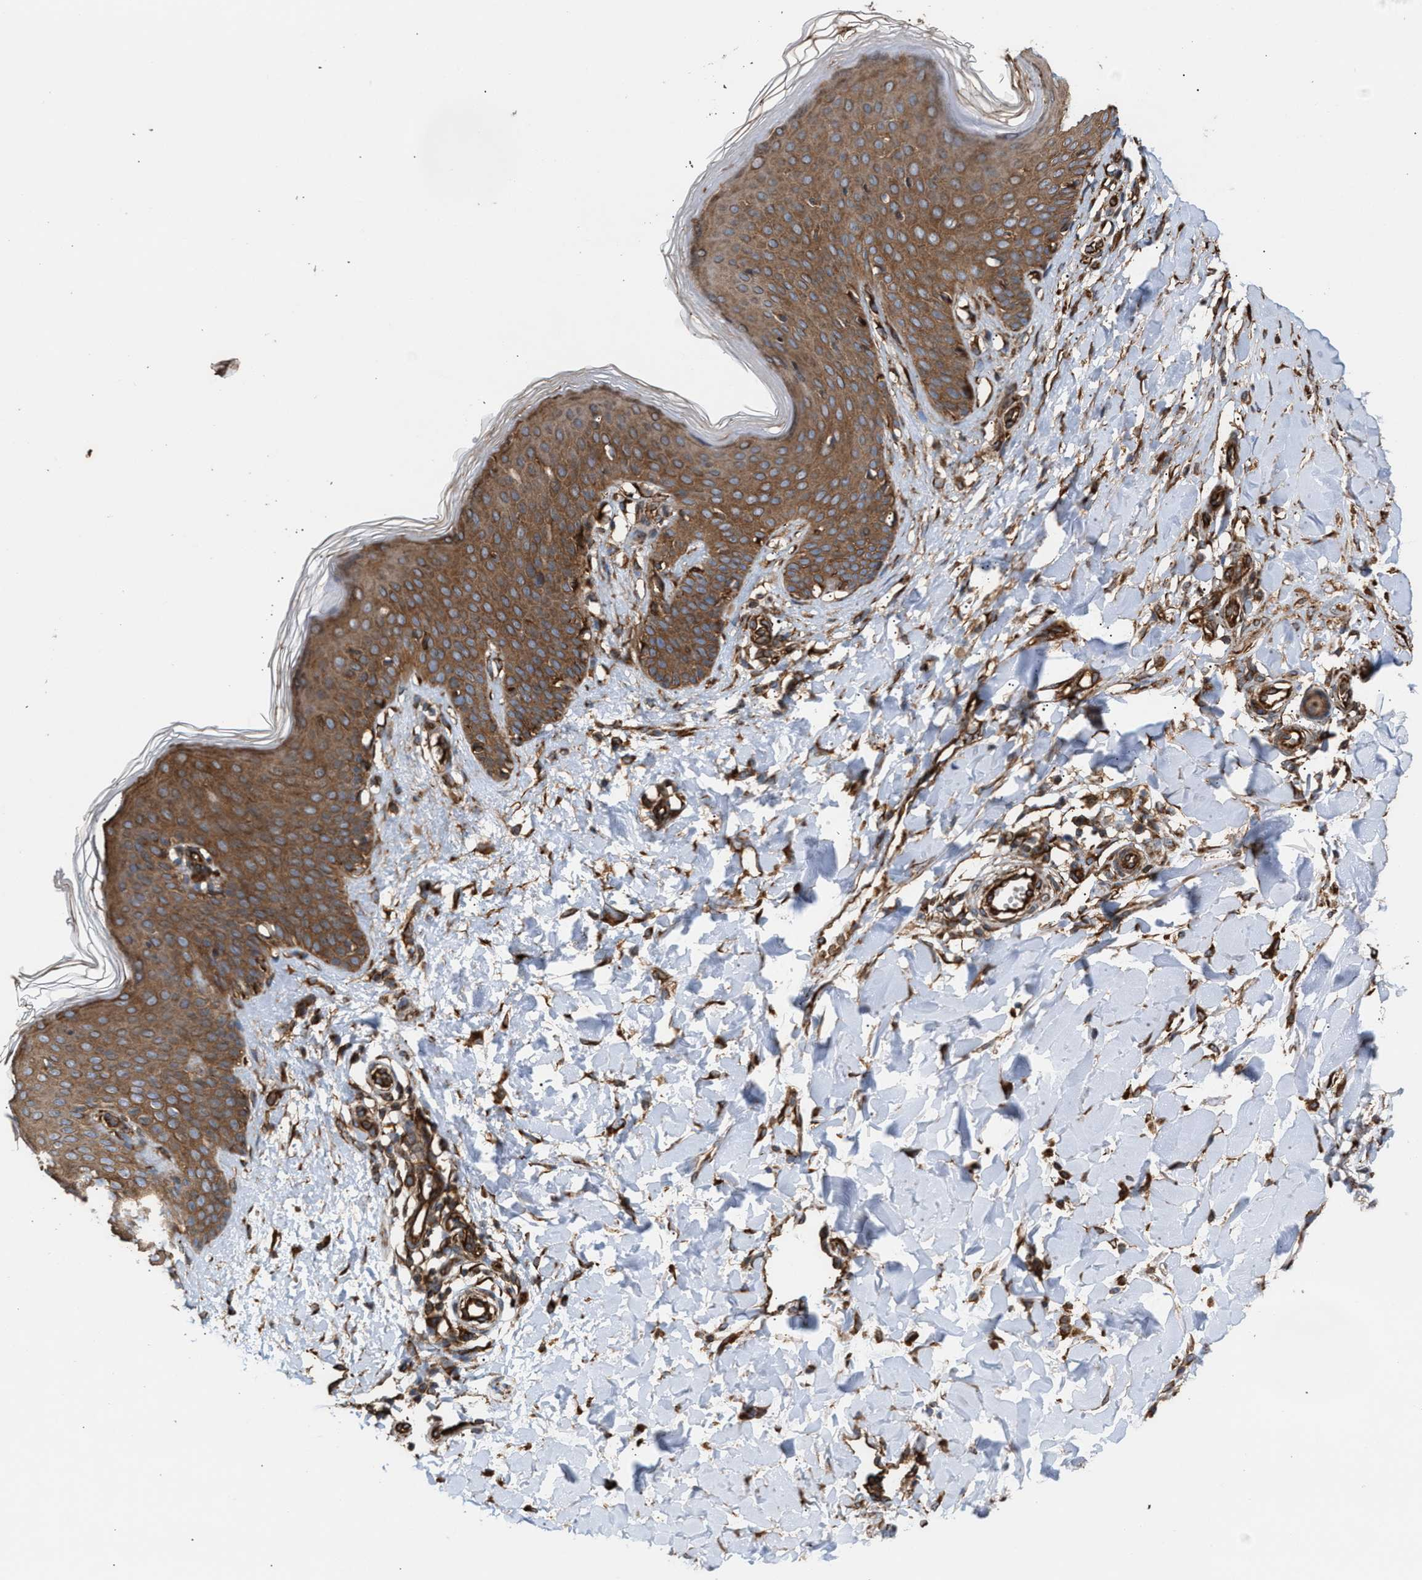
{"staining": {"intensity": "strong", "quantity": "25%-75%", "location": "cytoplasmic/membranous"}, "tissue": "skin", "cell_type": "Fibroblasts", "image_type": "normal", "snomed": [{"axis": "morphology", "description": "Normal tissue, NOS"}, {"axis": "topography", "description": "Skin"}], "caption": "This is a photomicrograph of immunohistochemistry (IHC) staining of normal skin, which shows strong staining in the cytoplasmic/membranous of fibroblasts.", "gene": "EPS15L1", "patient": {"sex": "male", "age": 41}}